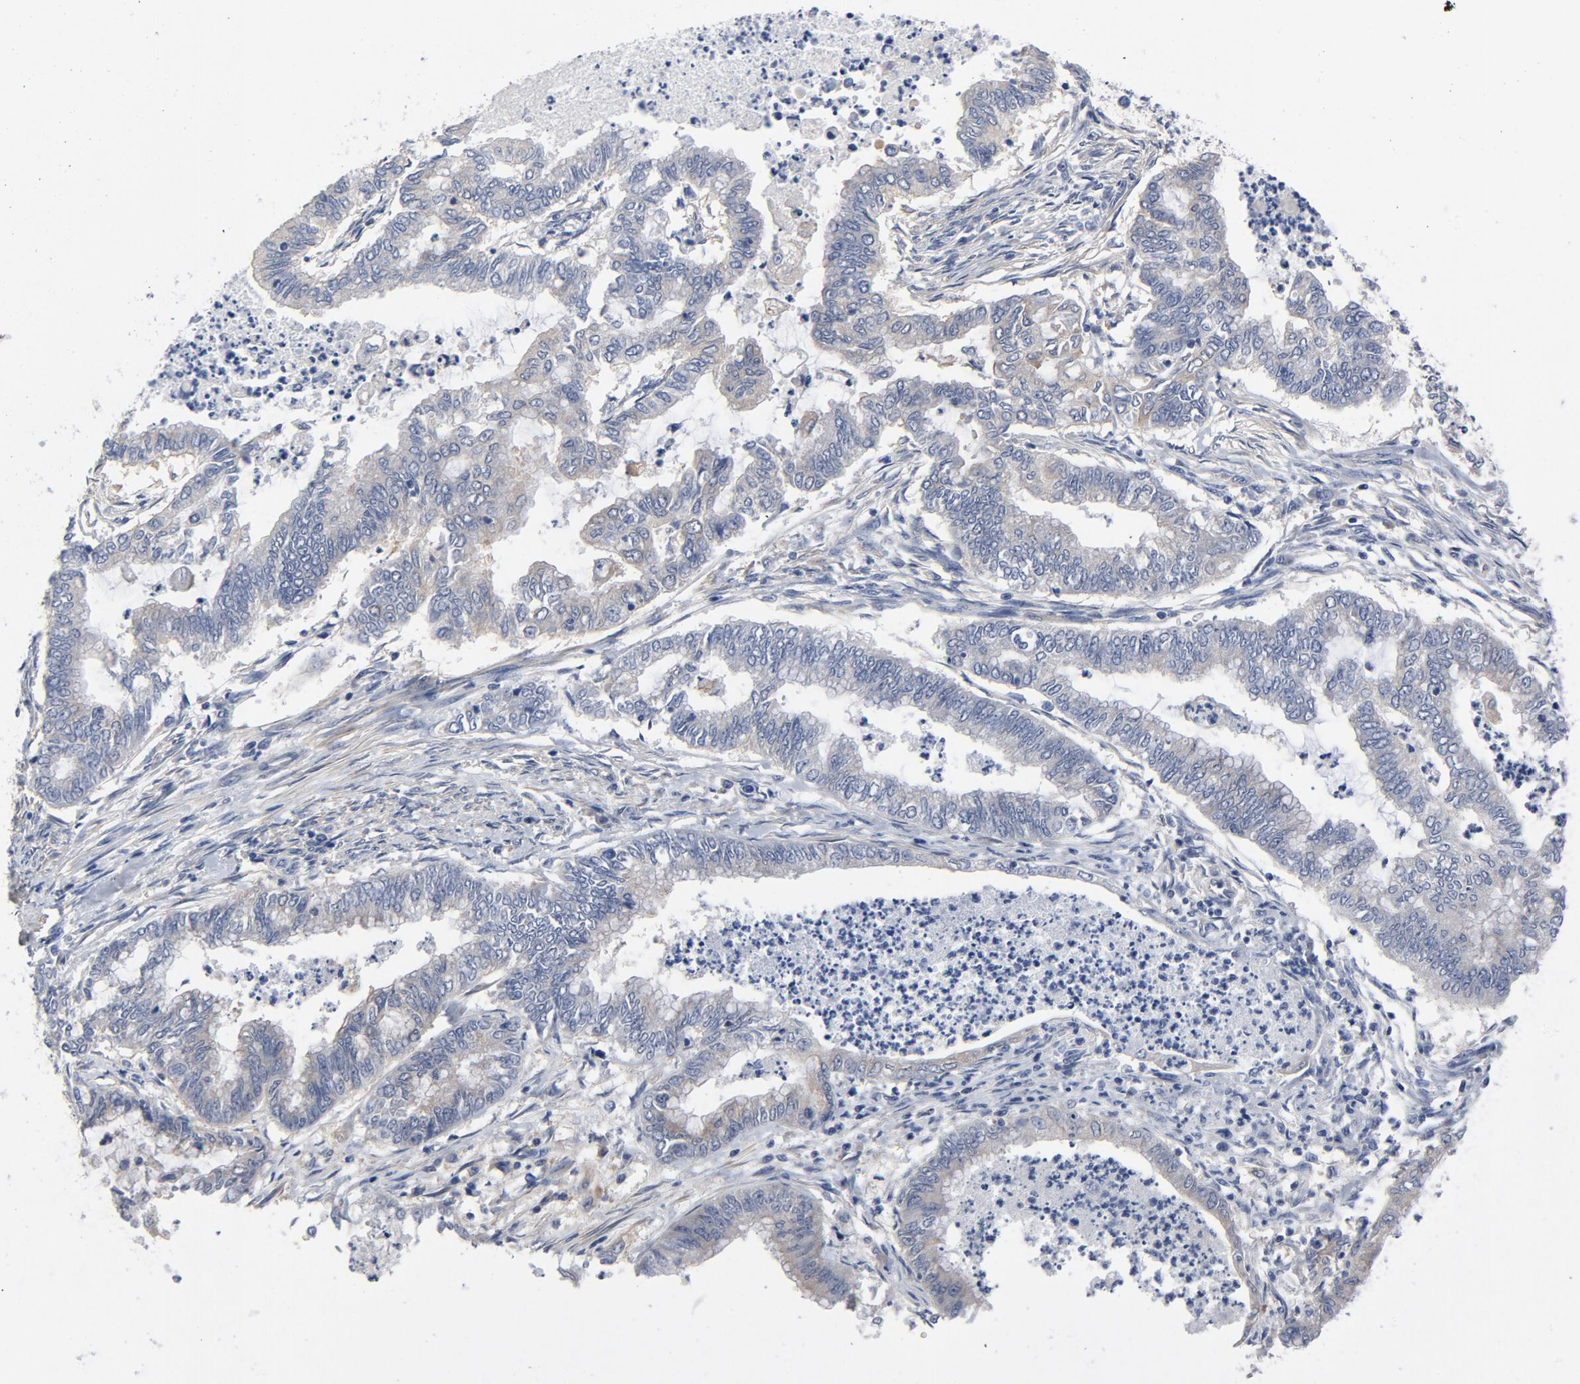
{"staining": {"intensity": "weak", "quantity": "<25%", "location": "cytoplasmic/membranous"}, "tissue": "endometrial cancer", "cell_type": "Tumor cells", "image_type": "cancer", "snomed": [{"axis": "morphology", "description": "Adenocarcinoma, NOS"}, {"axis": "topography", "description": "Endometrium"}], "caption": "Human endometrial adenocarcinoma stained for a protein using immunohistochemistry exhibits no expression in tumor cells.", "gene": "DYNLT3", "patient": {"sex": "female", "age": 79}}